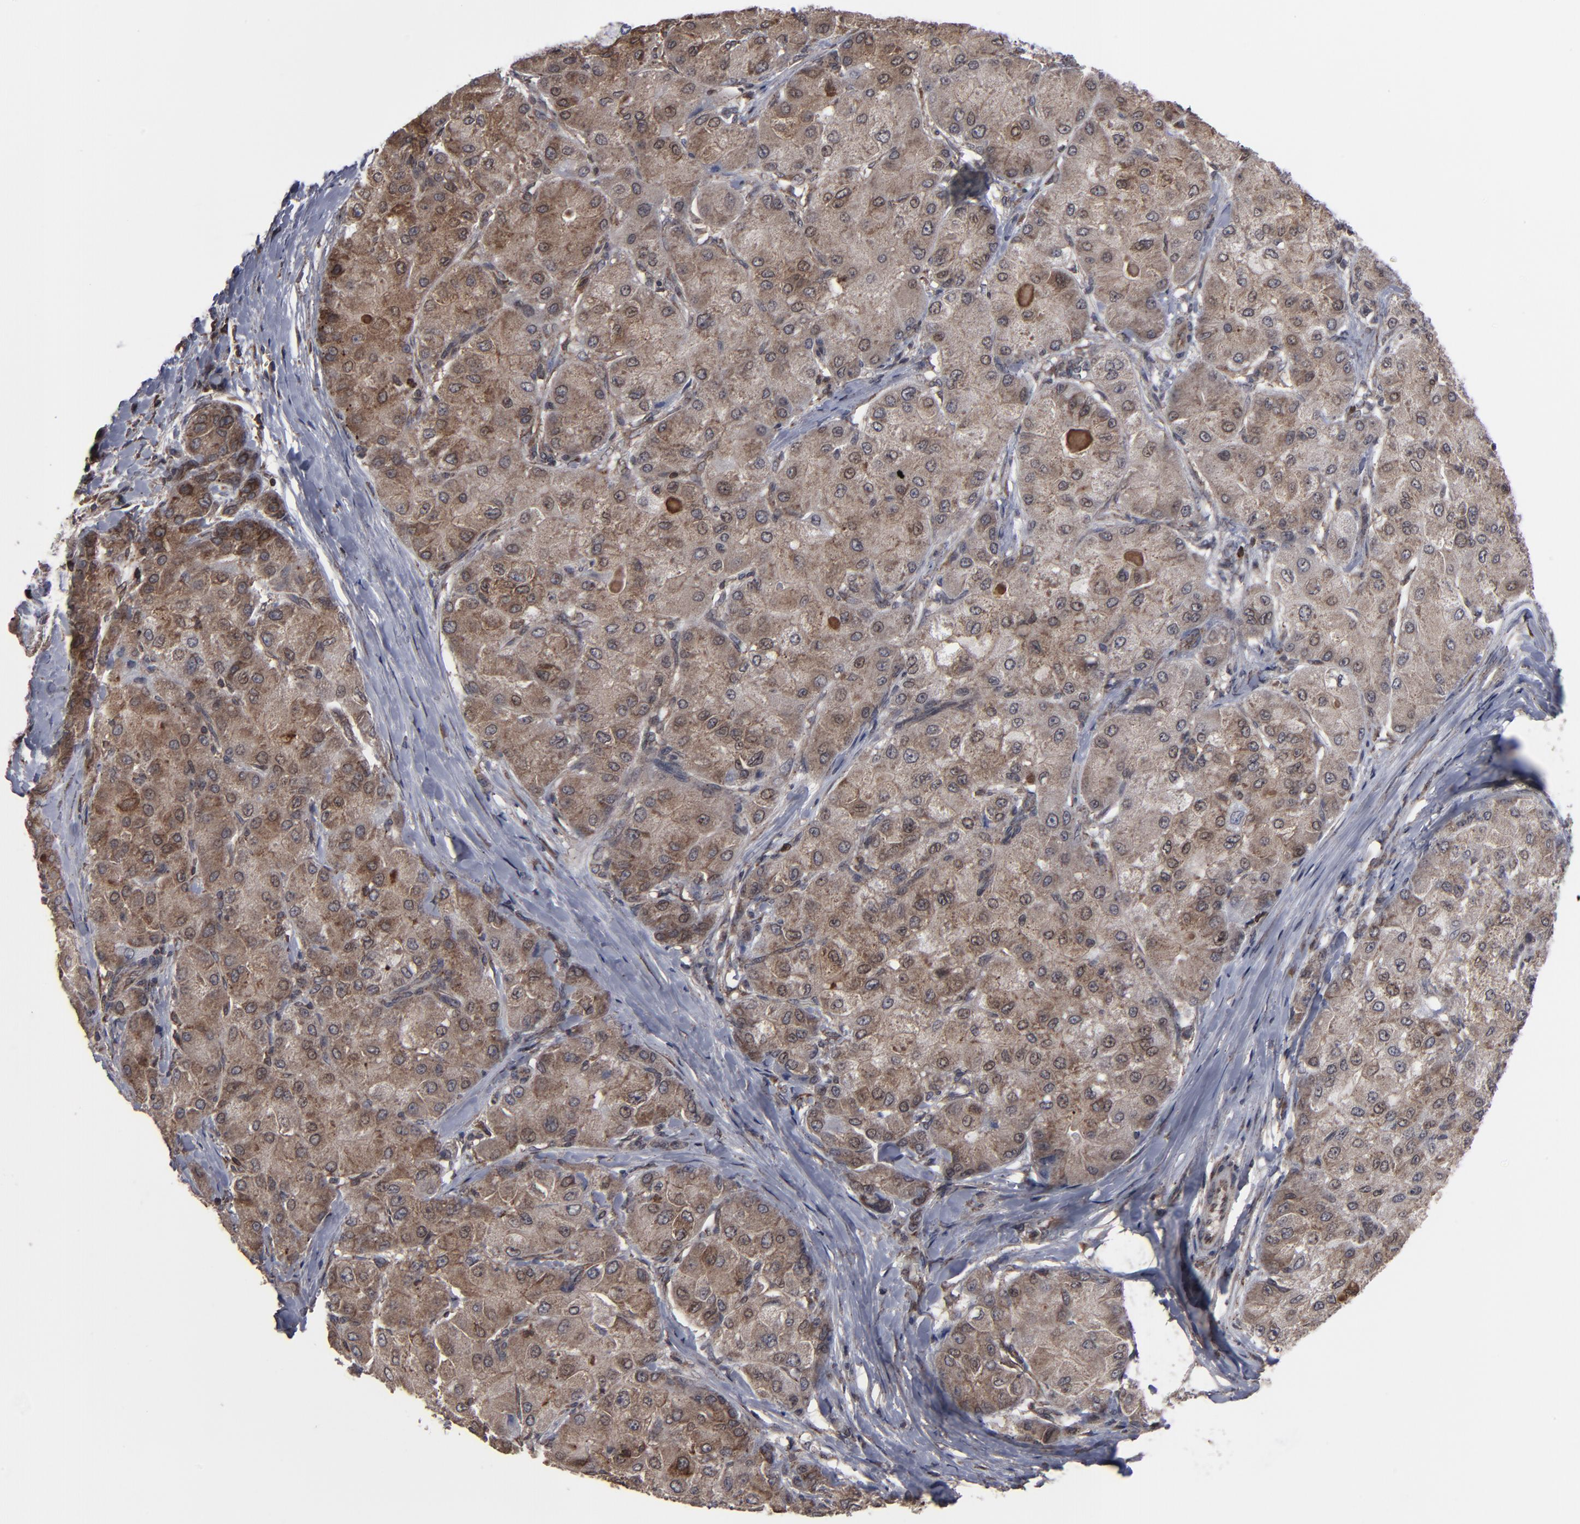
{"staining": {"intensity": "moderate", "quantity": ">75%", "location": "cytoplasmic/membranous,nuclear"}, "tissue": "liver cancer", "cell_type": "Tumor cells", "image_type": "cancer", "snomed": [{"axis": "morphology", "description": "Carcinoma, Hepatocellular, NOS"}, {"axis": "topography", "description": "Liver"}], "caption": "Immunohistochemical staining of liver hepatocellular carcinoma shows moderate cytoplasmic/membranous and nuclear protein staining in approximately >75% of tumor cells.", "gene": "KIAA2026", "patient": {"sex": "male", "age": 80}}